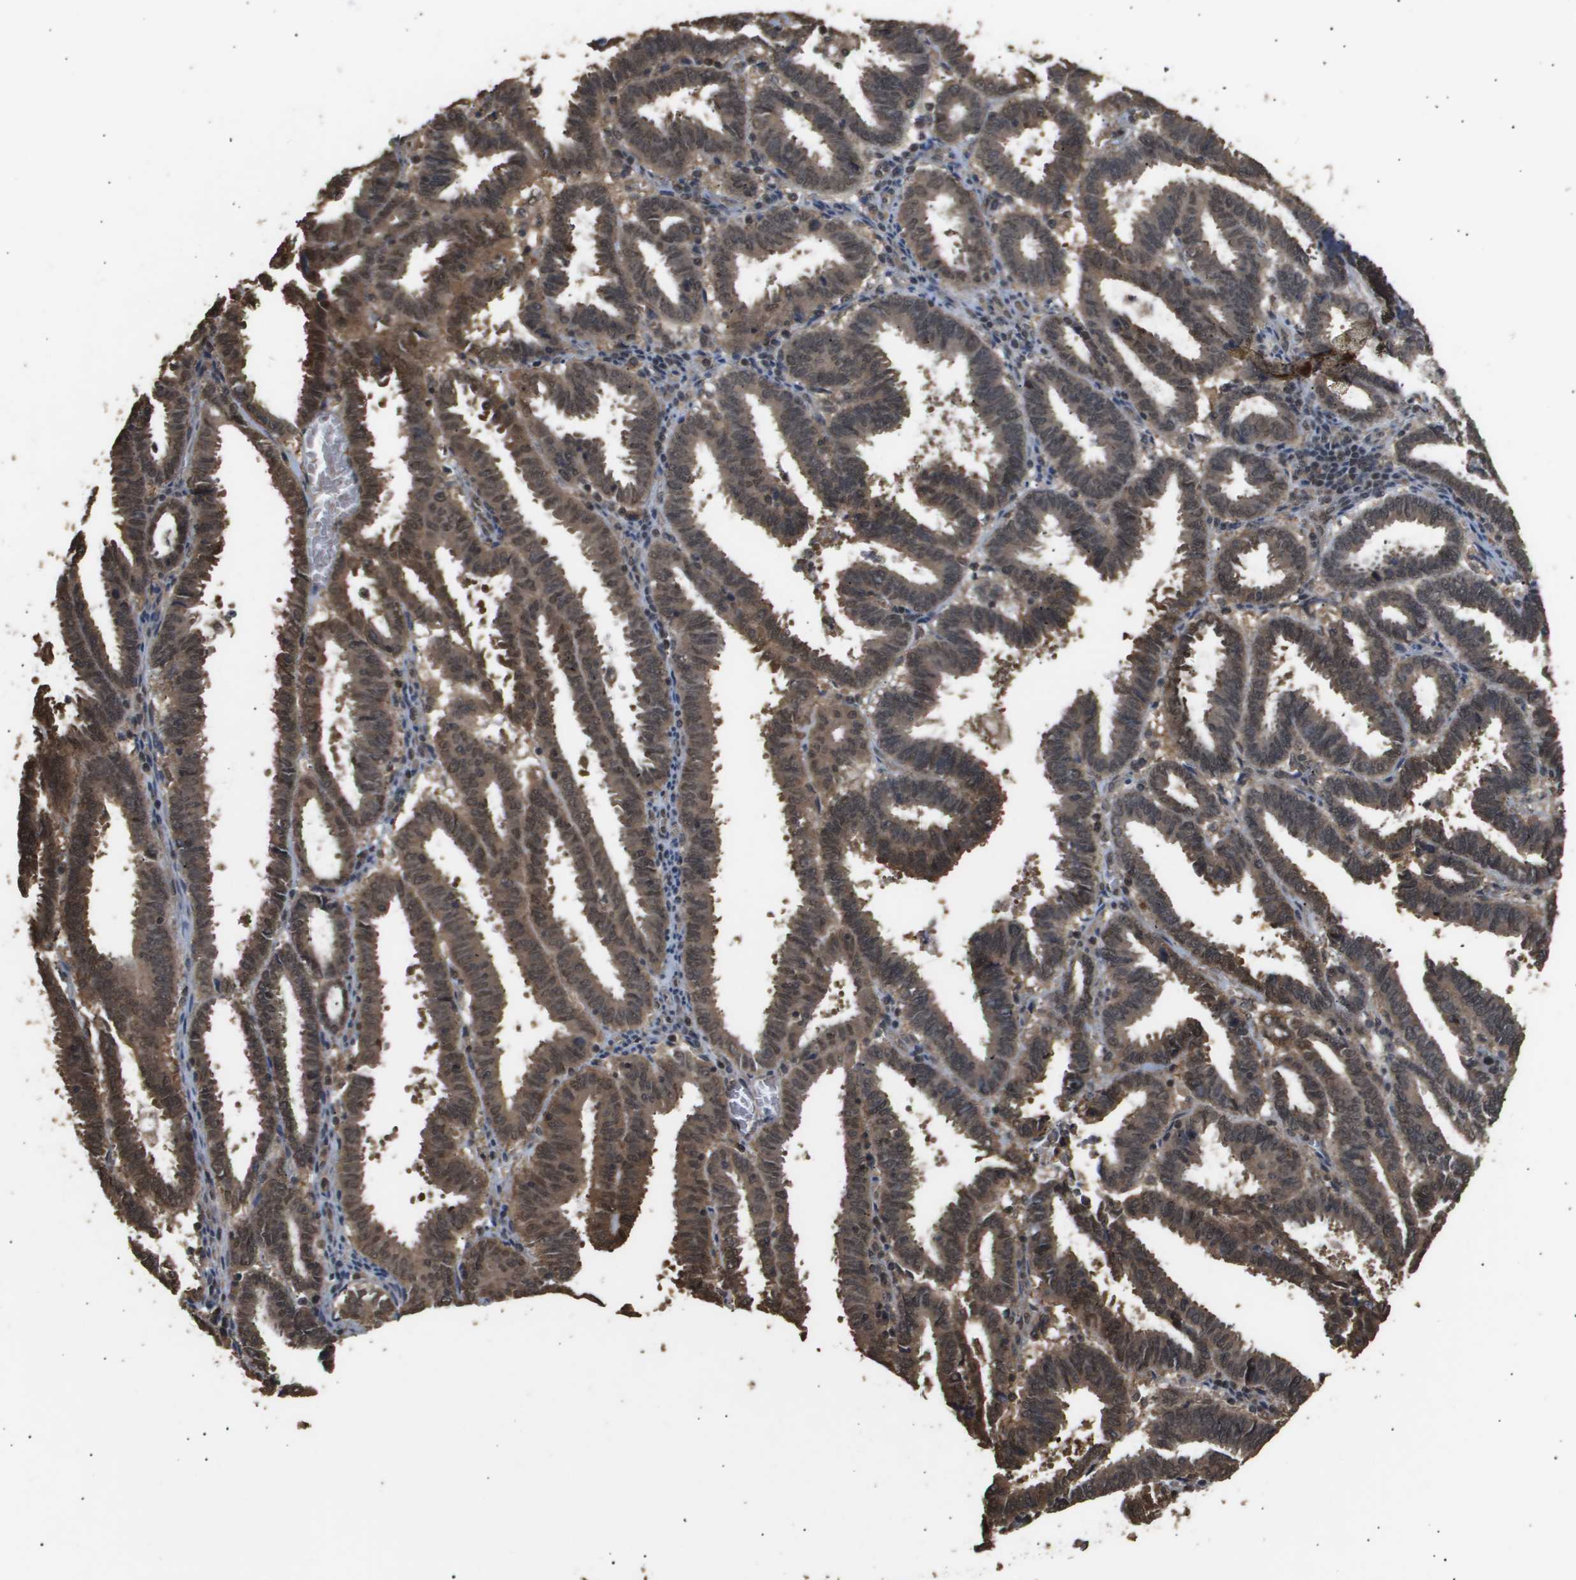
{"staining": {"intensity": "moderate", "quantity": ">75%", "location": "cytoplasmic/membranous,nuclear"}, "tissue": "endometrial cancer", "cell_type": "Tumor cells", "image_type": "cancer", "snomed": [{"axis": "morphology", "description": "Adenocarcinoma, NOS"}, {"axis": "topography", "description": "Uterus"}], "caption": "Protein staining of endometrial adenocarcinoma tissue displays moderate cytoplasmic/membranous and nuclear staining in about >75% of tumor cells.", "gene": "ING1", "patient": {"sex": "female", "age": 83}}